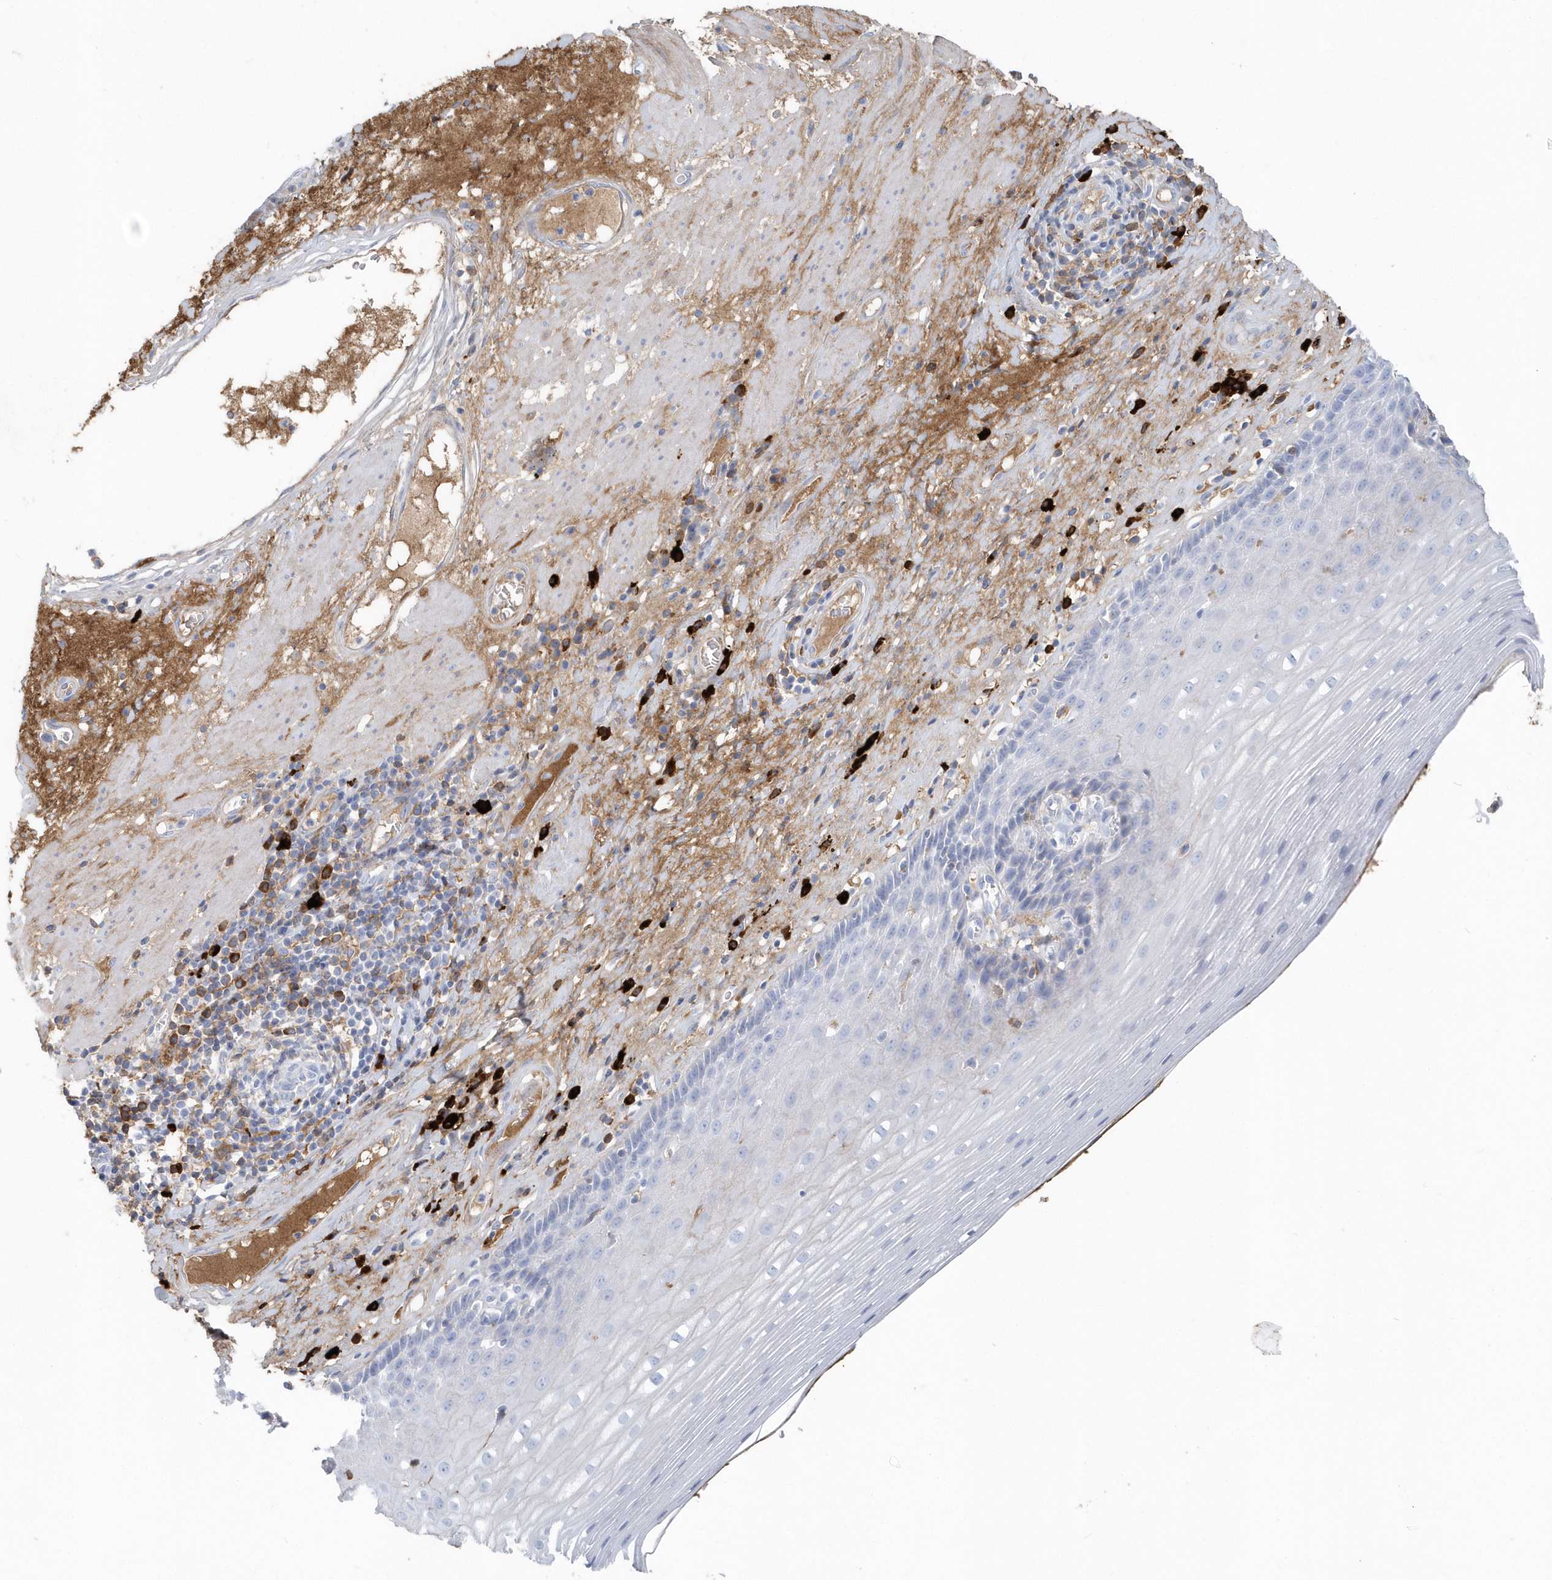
{"staining": {"intensity": "negative", "quantity": "none", "location": "none"}, "tissue": "esophagus", "cell_type": "Squamous epithelial cells", "image_type": "normal", "snomed": [{"axis": "morphology", "description": "Normal tissue, NOS"}, {"axis": "topography", "description": "Esophagus"}], "caption": "Immunohistochemistry image of benign esophagus: esophagus stained with DAB exhibits no significant protein expression in squamous epithelial cells. (DAB IHC visualized using brightfield microscopy, high magnification).", "gene": "JCHAIN", "patient": {"sex": "male", "age": 62}}